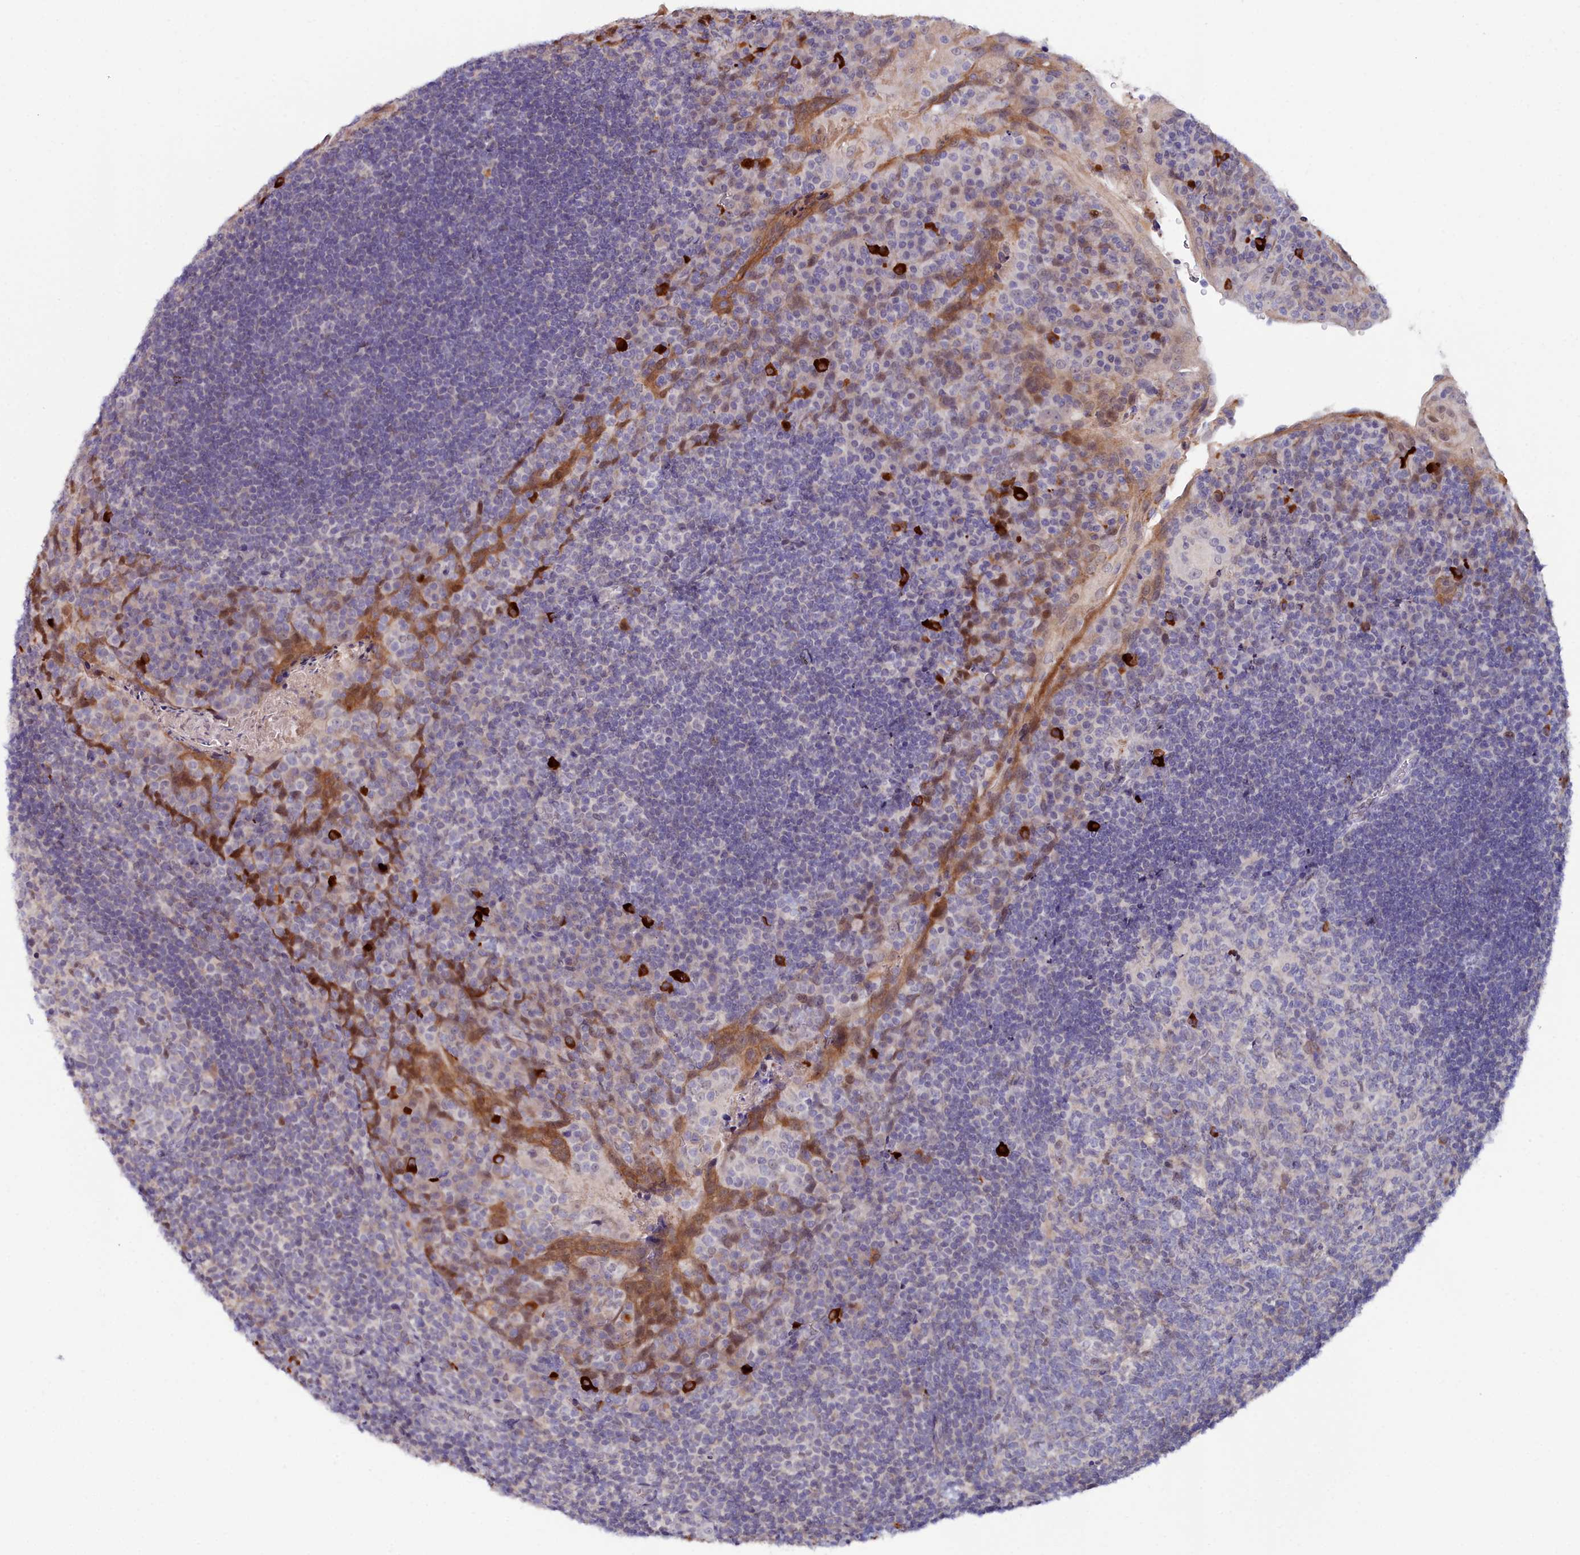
{"staining": {"intensity": "negative", "quantity": "none", "location": "none"}, "tissue": "tonsil", "cell_type": "Germinal center cells", "image_type": "normal", "snomed": [{"axis": "morphology", "description": "Normal tissue, NOS"}, {"axis": "topography", "description": "Tonsil"}], "caption": "Protein analysis of unremarkable tonsil demonstrates no significant staining in germinal center cells. (Stains: DAB immunohistochemistry with hematoxylin counter stain, Microscopy: brightfield microscopy at high magnification).", "gene": "KCTD18", "patient": {"sex": "male", "age": 17}}